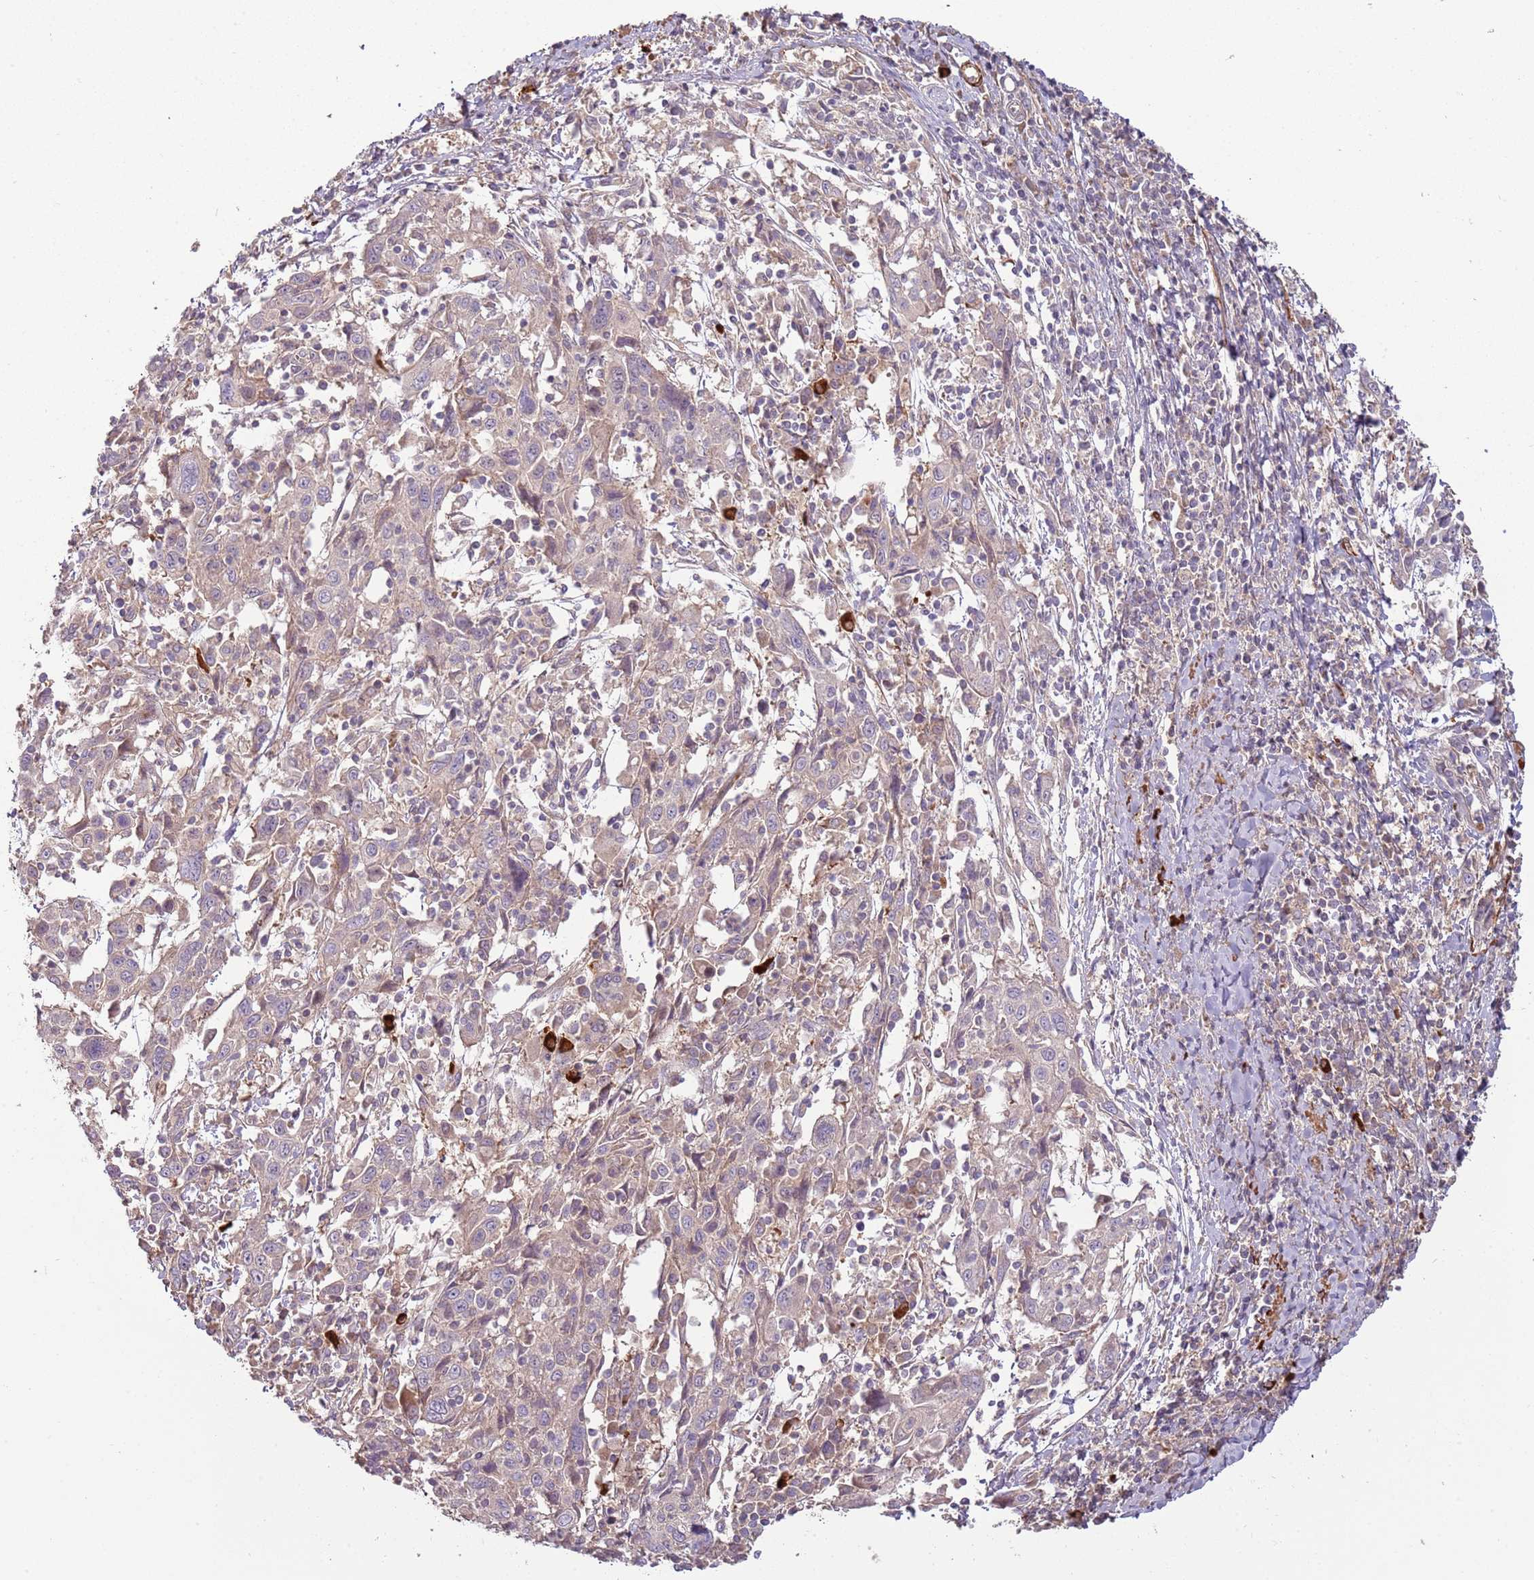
{"staining": {"intensity": "negative", "quantity": "none", "location": "none"}, "tissue": "cervical cancer", "cell_type": "Tumor cells", "image_type": "cancer", "snomed": [{"axis": "morphology", "description": "Squamous cell carcinoma, NOS"}, {"axis": "topography", "description": "Cervix"}], "caption": "Immunohistochemical staining of human squamous cell carcinoma (cervical) displays no significant staining in tumor cells.", "gene": "RNF128", "patient": {"sex": "female", "age": 46}}